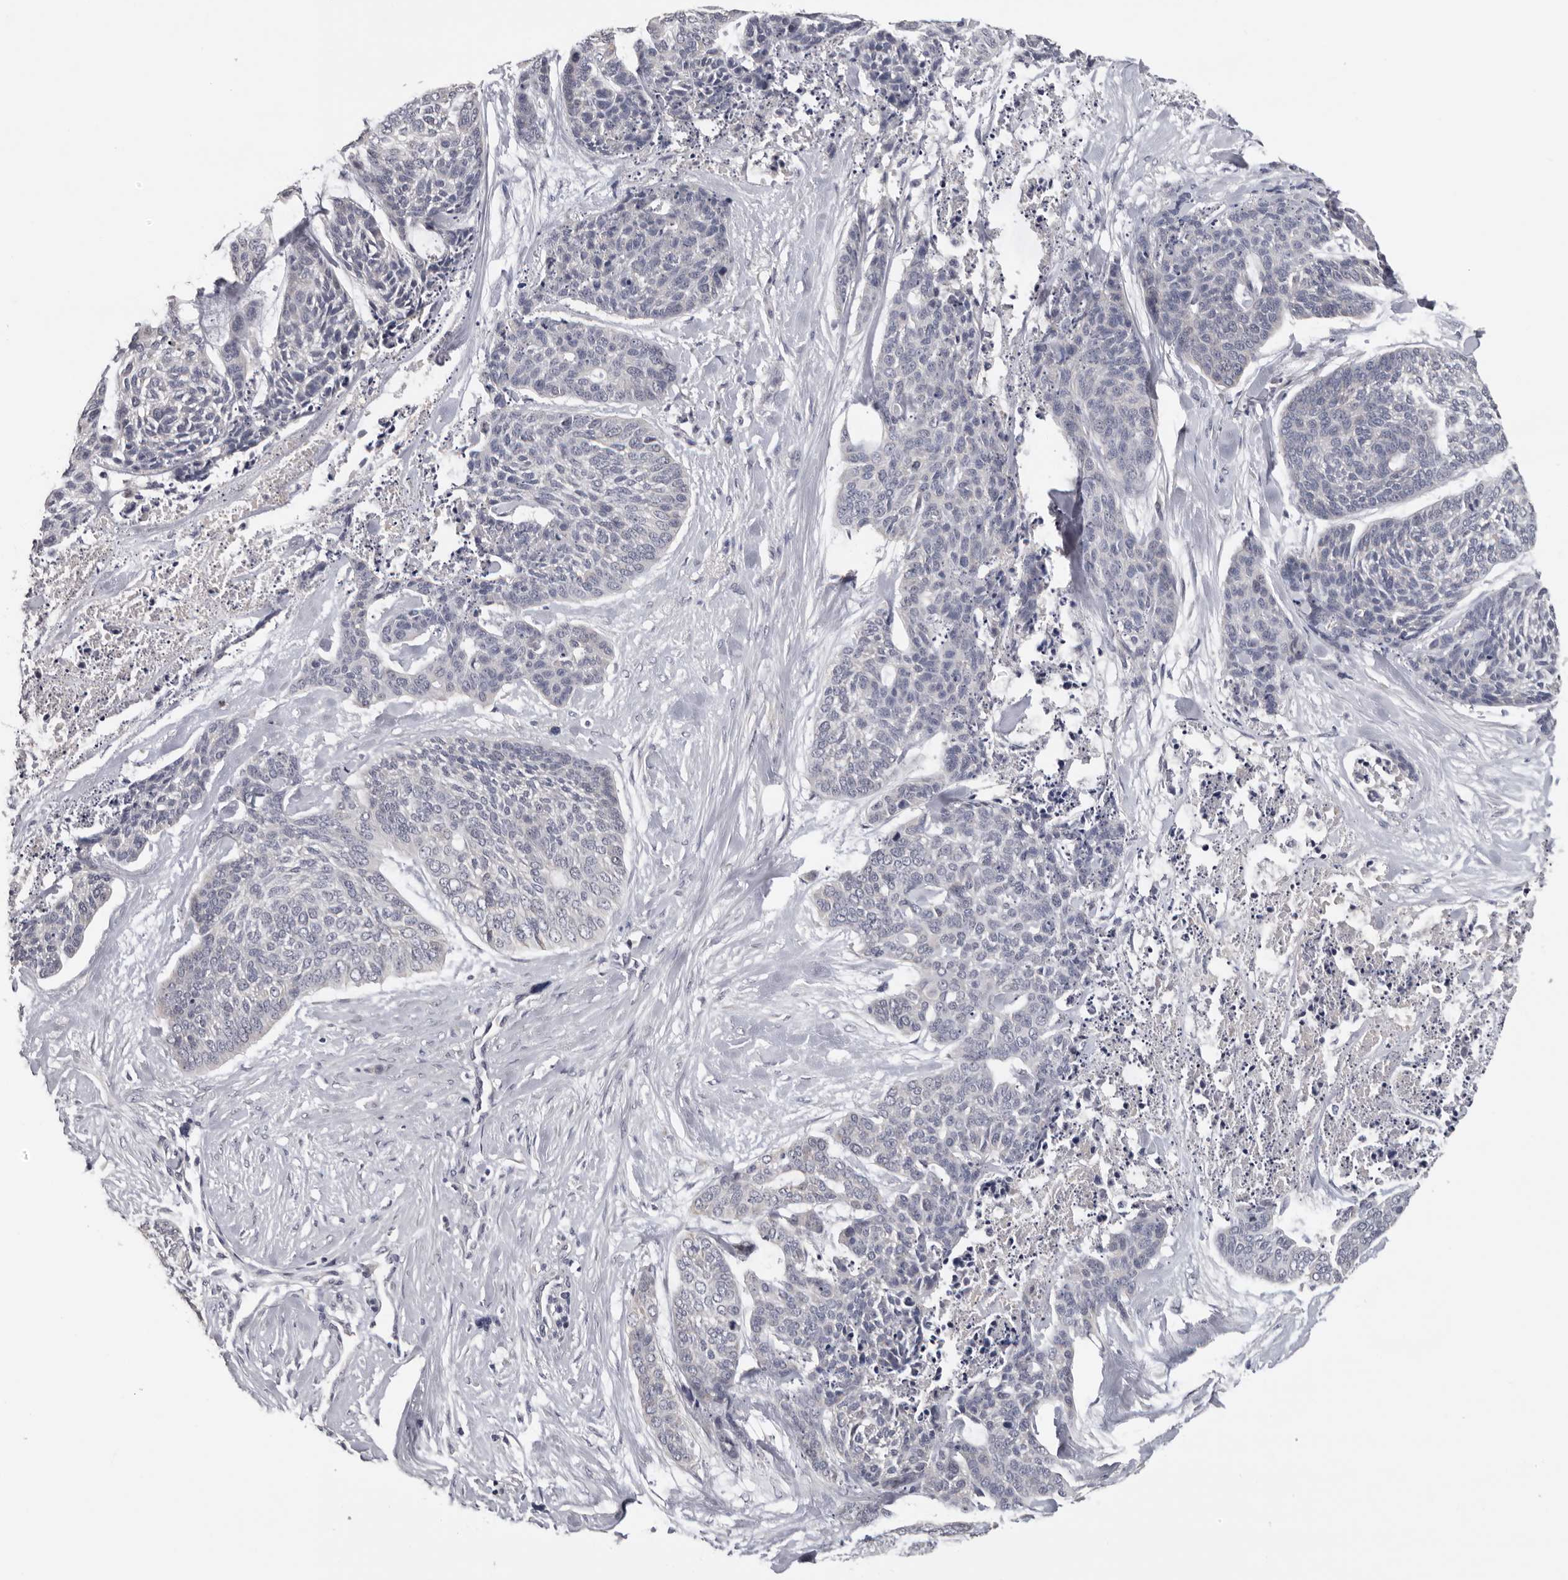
{"staining": {"intensity": "negative", "quantity": "none", "location": "none"}, "tissue": "skin cancer", "cell_type": "Tumor cells", "image_type": "cancer", "snomed": [{"axis": "morphology", "description": "Basal cell carcinoma"}, {"axis": "topography", "description": "Skin"}], "caption": "There is no significant expression in tumor cells of basal cell carcinoma (skin). (DAB IHC visualized using brightfield microscopy, high magnification).", "gene": "KIF2B", "patient": {"sex": "female", "age": 64}}